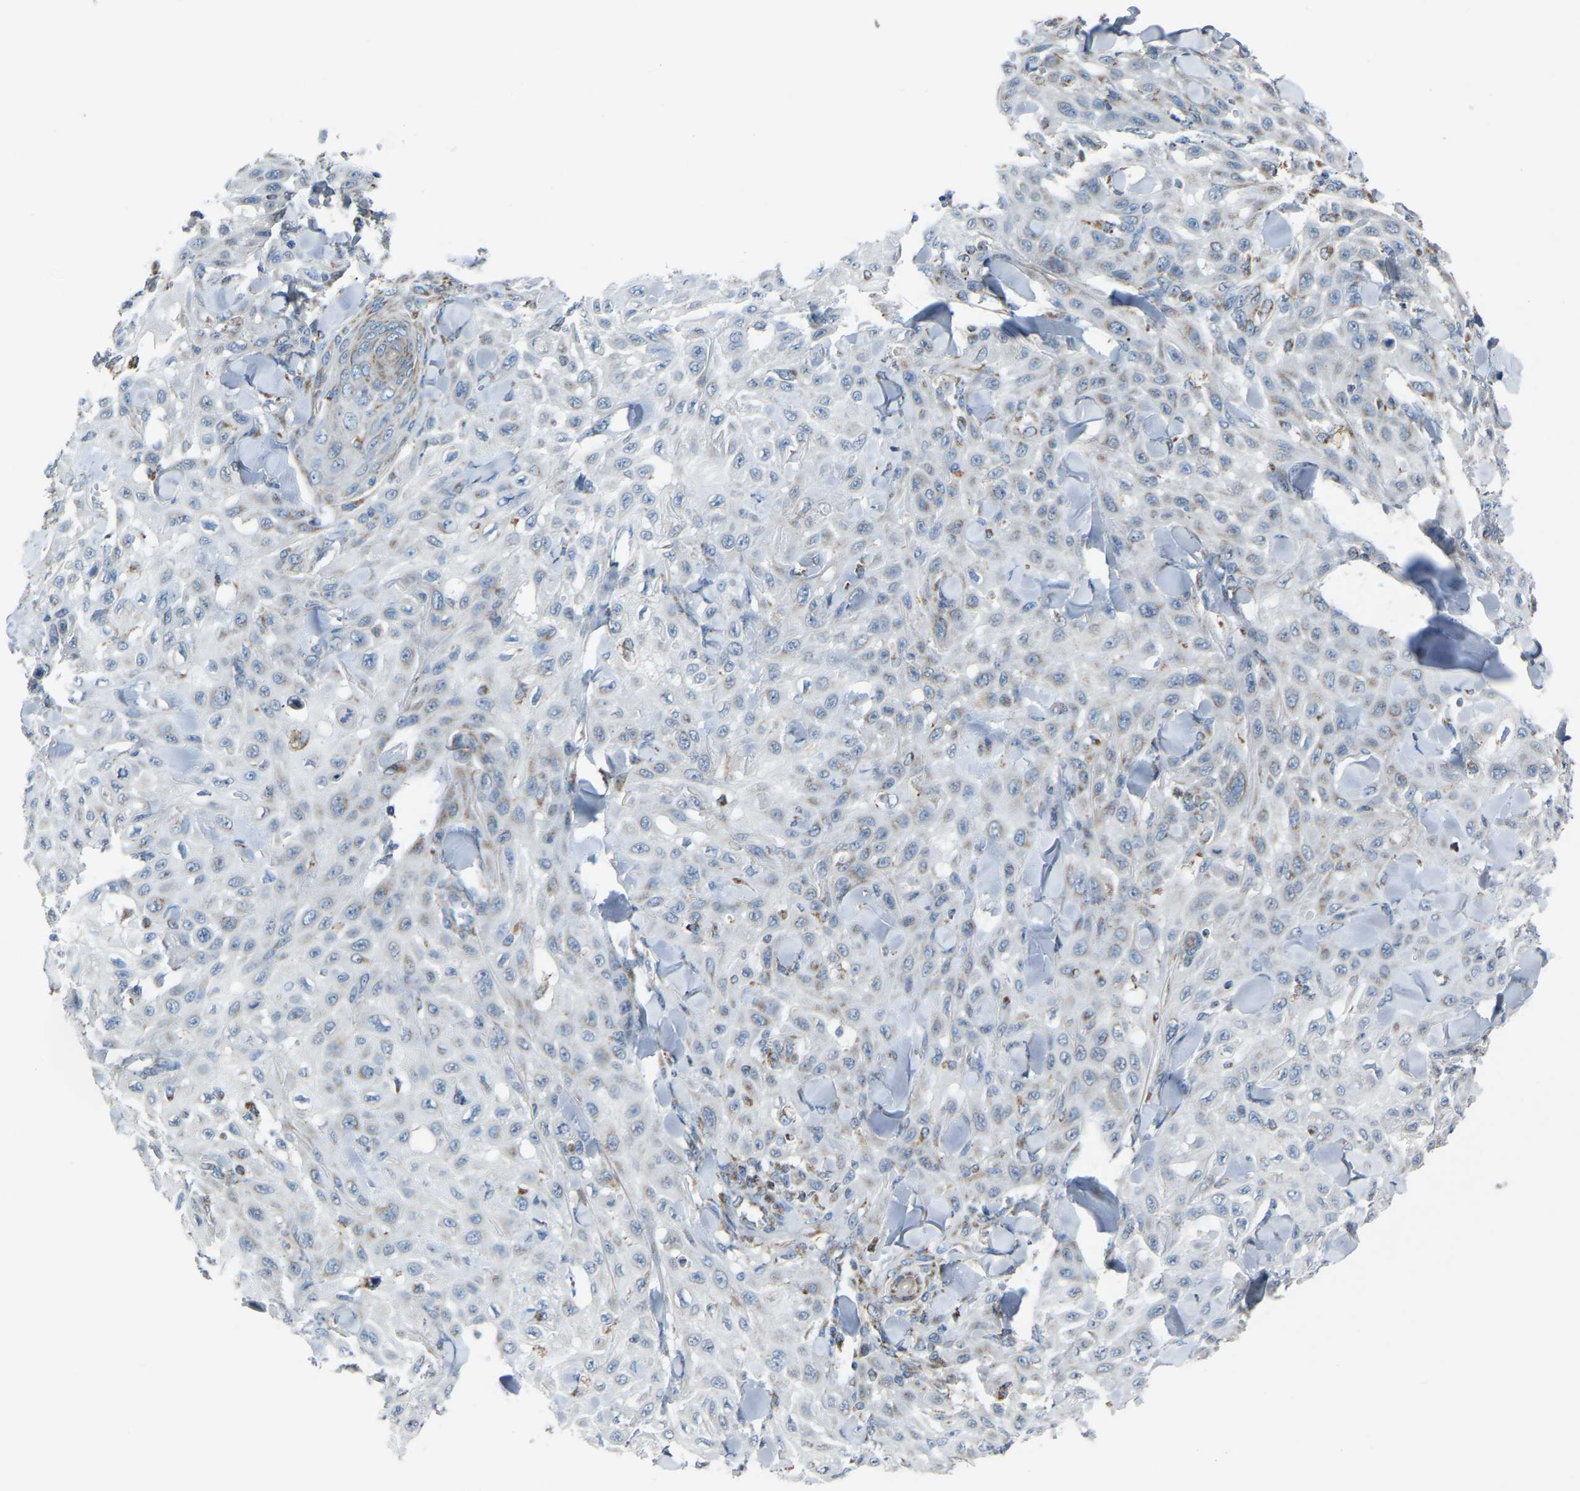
{"staining": {"intensity": "weak", "quantity": "<25%", "location": "cytoplasmic/membranous"}, "tissue": "skin cancer", "cell_type": "Tumor cells", "image_type": "cancer", "snomed": [{"axis": "morphology", "description": "Squamous cell carcinoma, NOS"}, {"axis": "topography", "description": "Skin"}], "caption": "Squamous cell carcinoma (skin) was stained to show a protein in brown. There is no significant positivity in tumor cells.", "gene": "CANT1", "patient": {"sex": "male", "age": 24}}